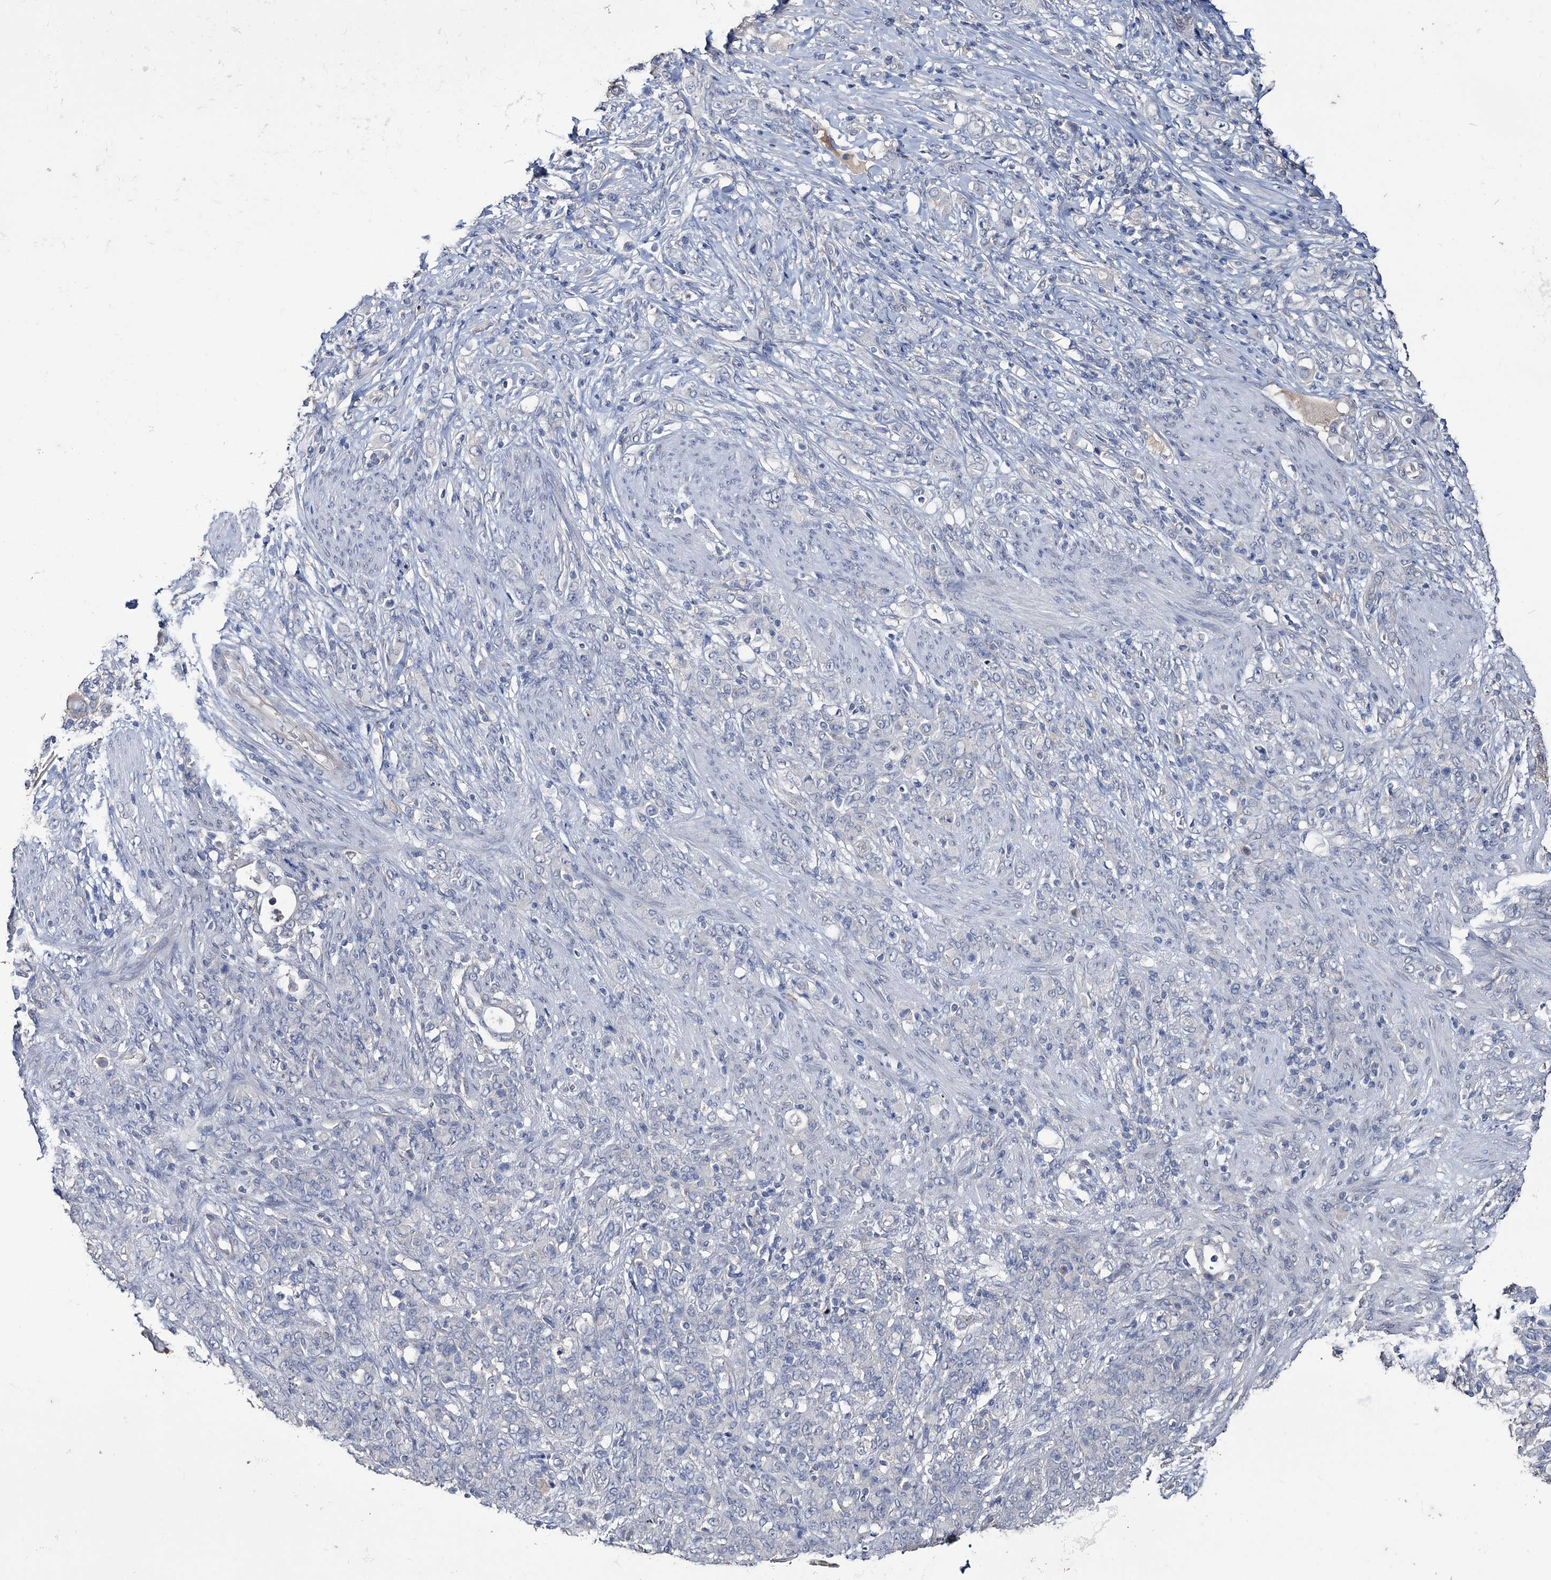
{"staining": {"intensity": "negative", "quantity": "none", "location": "none"}, "tissue": "stomach cancer", "cell_type": "Tumor cells", "image_type": "cancer", "snomed": [{"axis": "morphology", "description": "Adenocarcinoma, NOS"}, {"axis": "topography", "description": "Stomach"}], "caption": "DAB (3,3'-diaminobenzidine) immunohistochemical staining of stomach adenocarcinoma shows no significant staining in tumor cells.", "gene": "EPB41L5", "patient": {"sex": "female", "age": 79}}